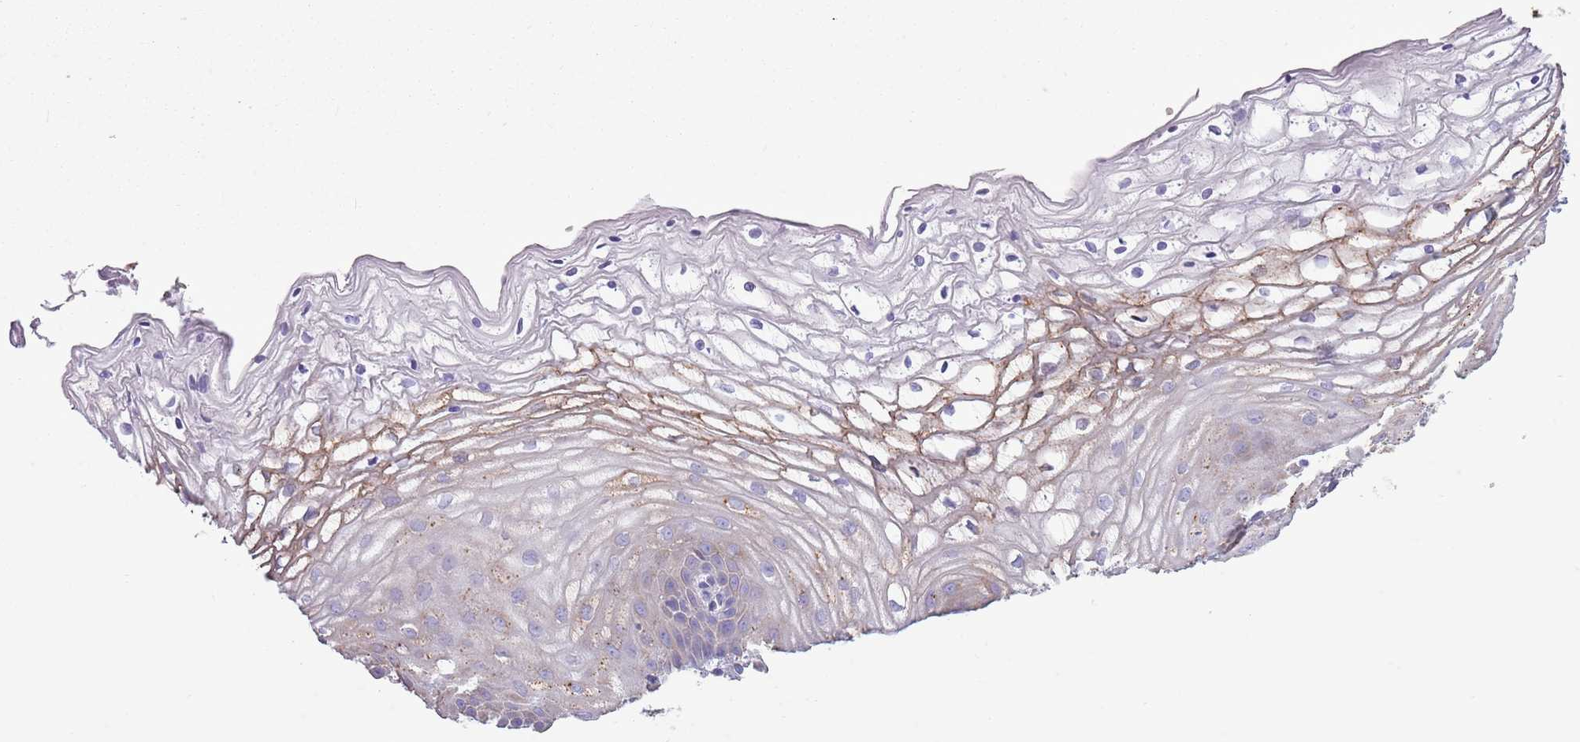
{"staining": {"intensity": "weak", "quantity": "<25%", "location": "cytoplasmic/membranous"}, "tissue": "vagina", "cell_type": "Squamous epithelial cells", "image_type": "normal", "snomed": [{"axis": "morphology", "description": "Normal tissue, NOS"}, {"axis": "topography", "description": "Vagina"}, {"axis": "topography", "description": "Cervix"}], "caption": "This is a micrograph of immunohistochemistry staining of normal vagina, which shows no expression in squamous epithelial cells. (DAB immunohistochemistry (IHC) visualized using brightfield microscopy, high magnification).", "gene": "KCTD19", "patient": {"sex": "female", "age": 40}}